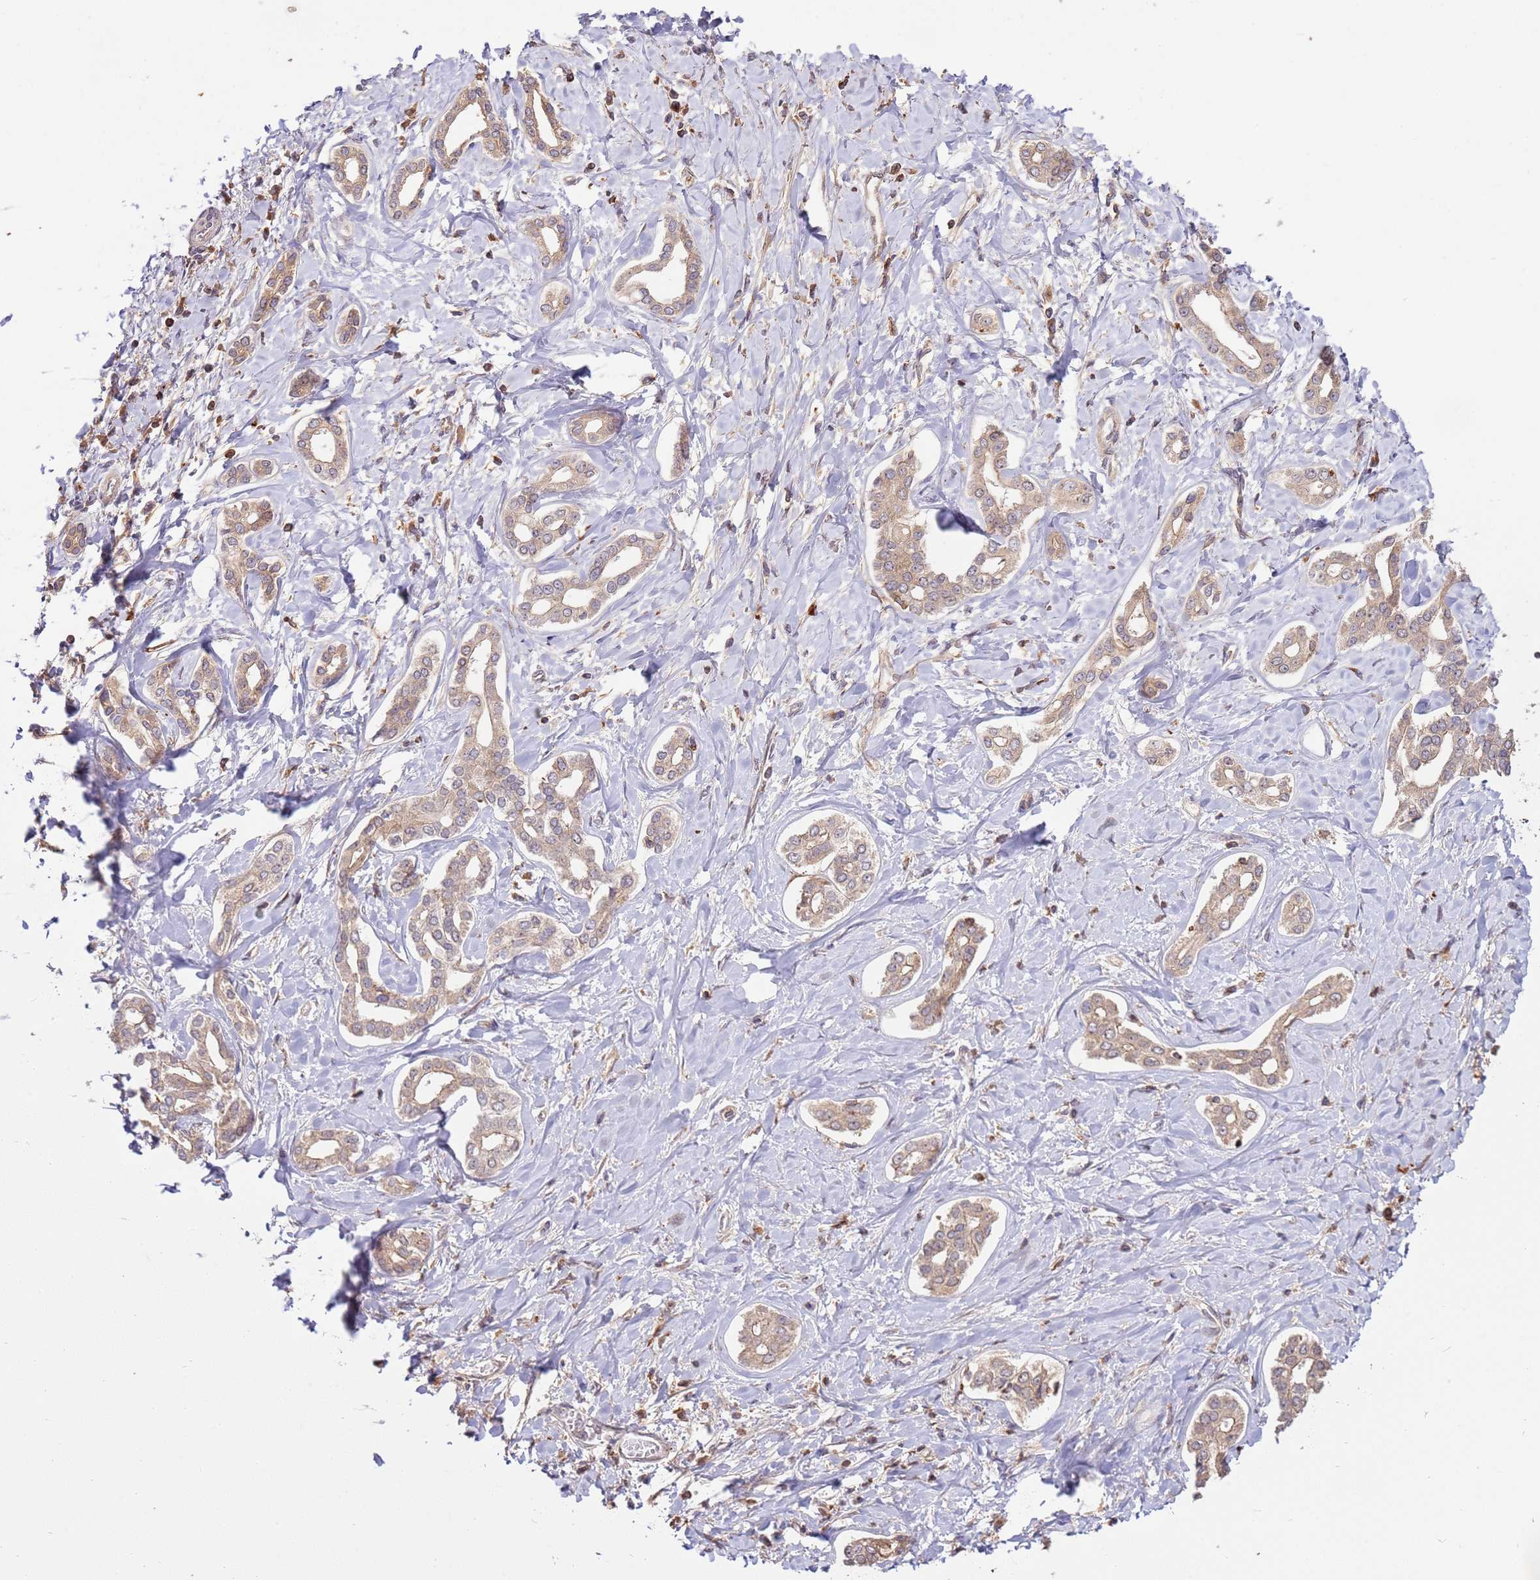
{"staining": {"intensity": "weak", "quantity": ">75%", "location": "cytoplasmic/membranous"}, "tissue": "liver cancer", "cell_type": "Tumor cells", "image_type": "cancer", "snomed": [{"axis": "morphology", "description": "Cholangiocarcinoma"}, {"axis": "topography", "description": "Liver"}], "caption": "High-magnification brightfield microscopy of cholangiocarcinoma (liver) stained with DAB (3,3'-diaminobenzidine) (brown) and counterstained with hematoxylin (blue). tumor cells exhibit weak cytoplasmic/membranous positivity is appreciated in approximately>75% of cells. The staining is performed using DAB brown chromogen to label protein expression. The nuclei are counter-stained blue using hematoxylin.", "gene": "ZNF624", "patient": {"sex": "female", "age": 77}}